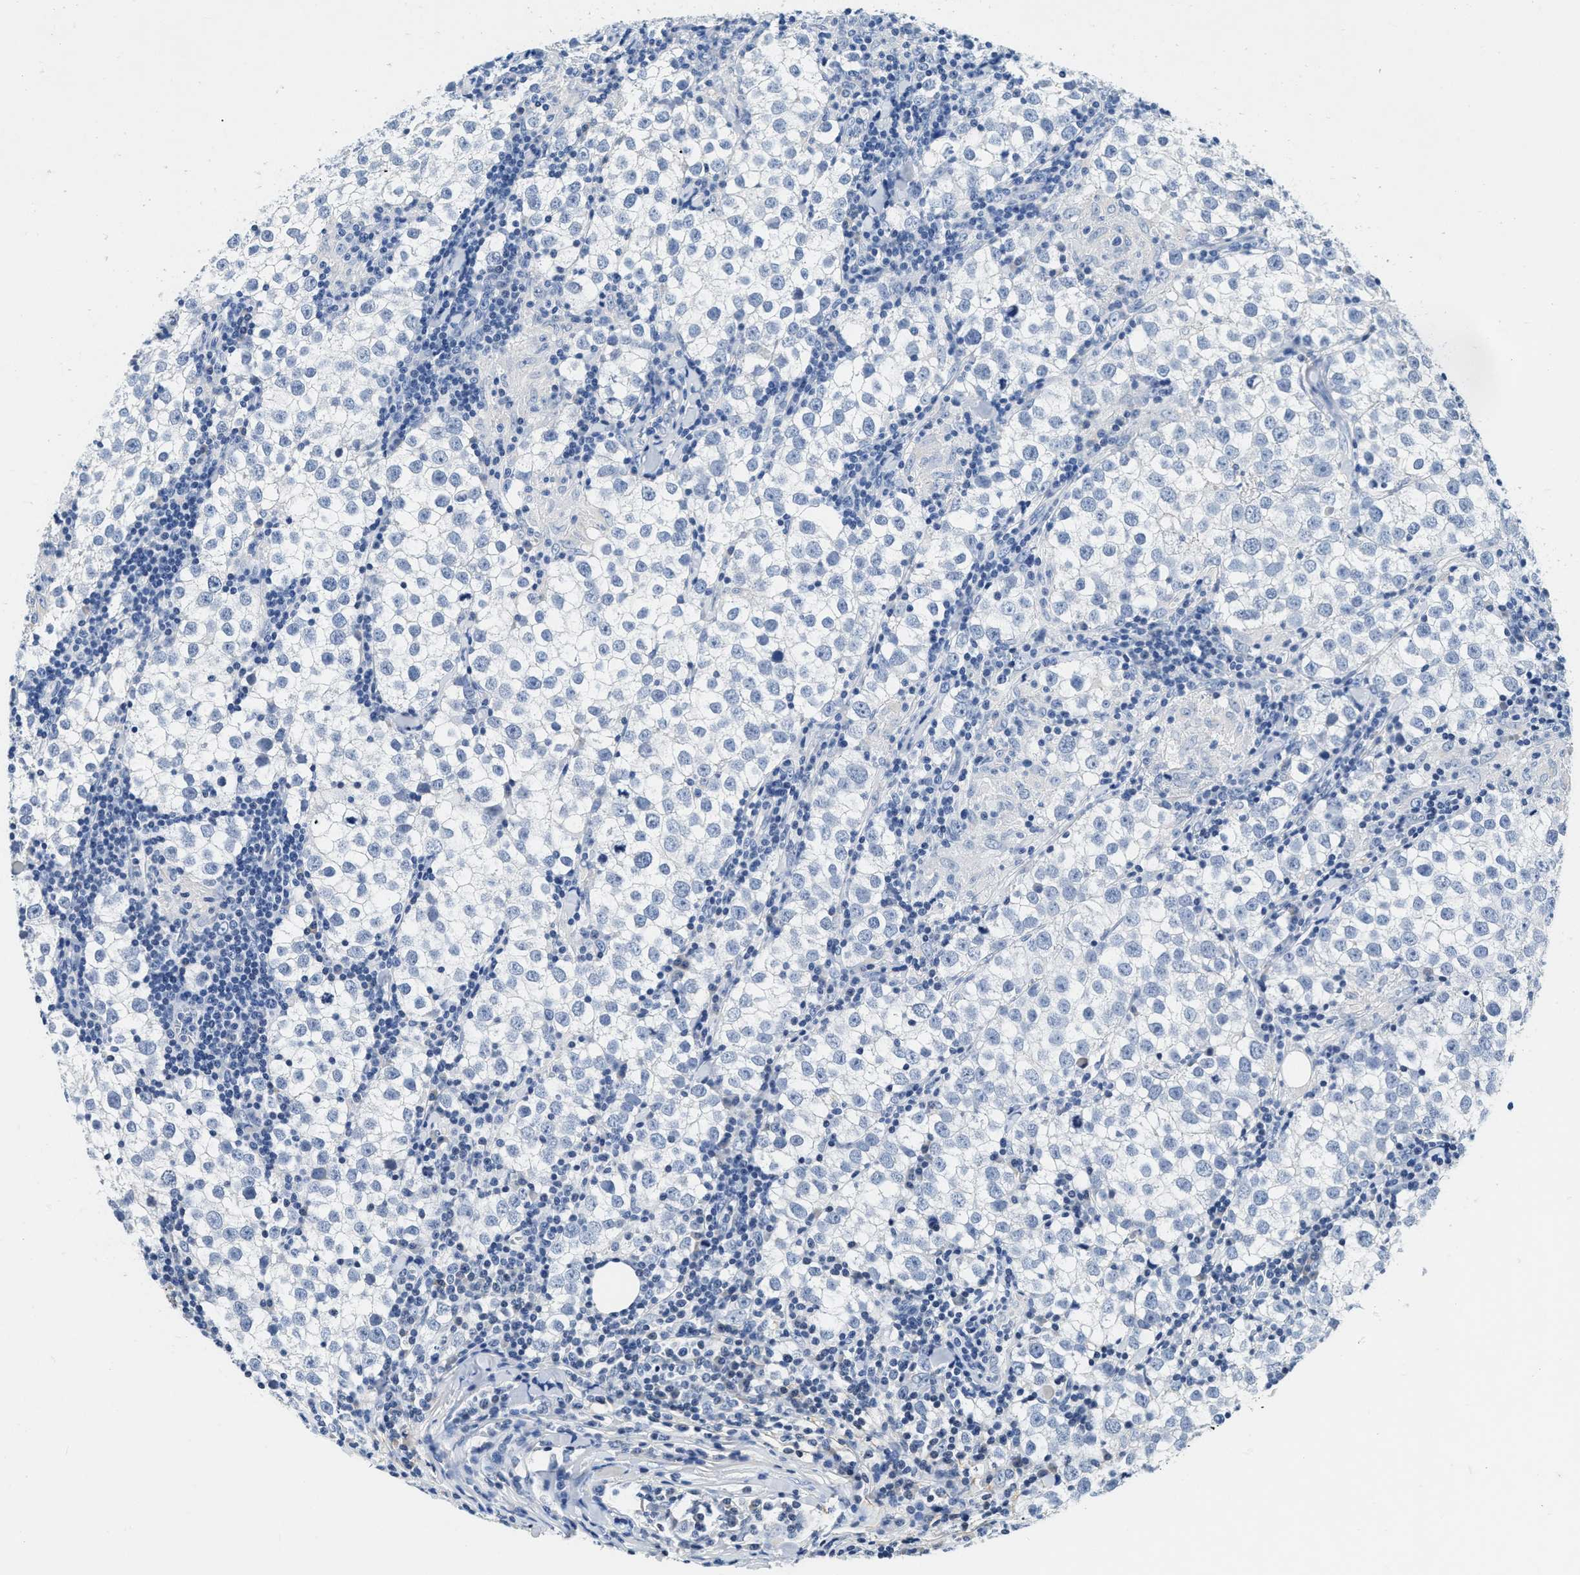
{"staining": {"intensity": "negative", "quantity": "none", "location": "none"}, "tissue": "testis cancer", "cell_type": "Tumor cells", "image_type": "cancer", "snomed": [{"axis": "morphology", "description": "Seminoma, NOS"}, {"axis": "morphology", "description": "Carcinoma, Embryonal, NOS"}, {"axis": "topography", "description": "Testis"}], "caption": "The immunohistochemistry (IHC) micrograph has no significant expression in tumor cells of testis cancer (embryonal carcinoma) tissue.", "gene": "FBLN2", "patient": {"sex": "male", "age": 36}}